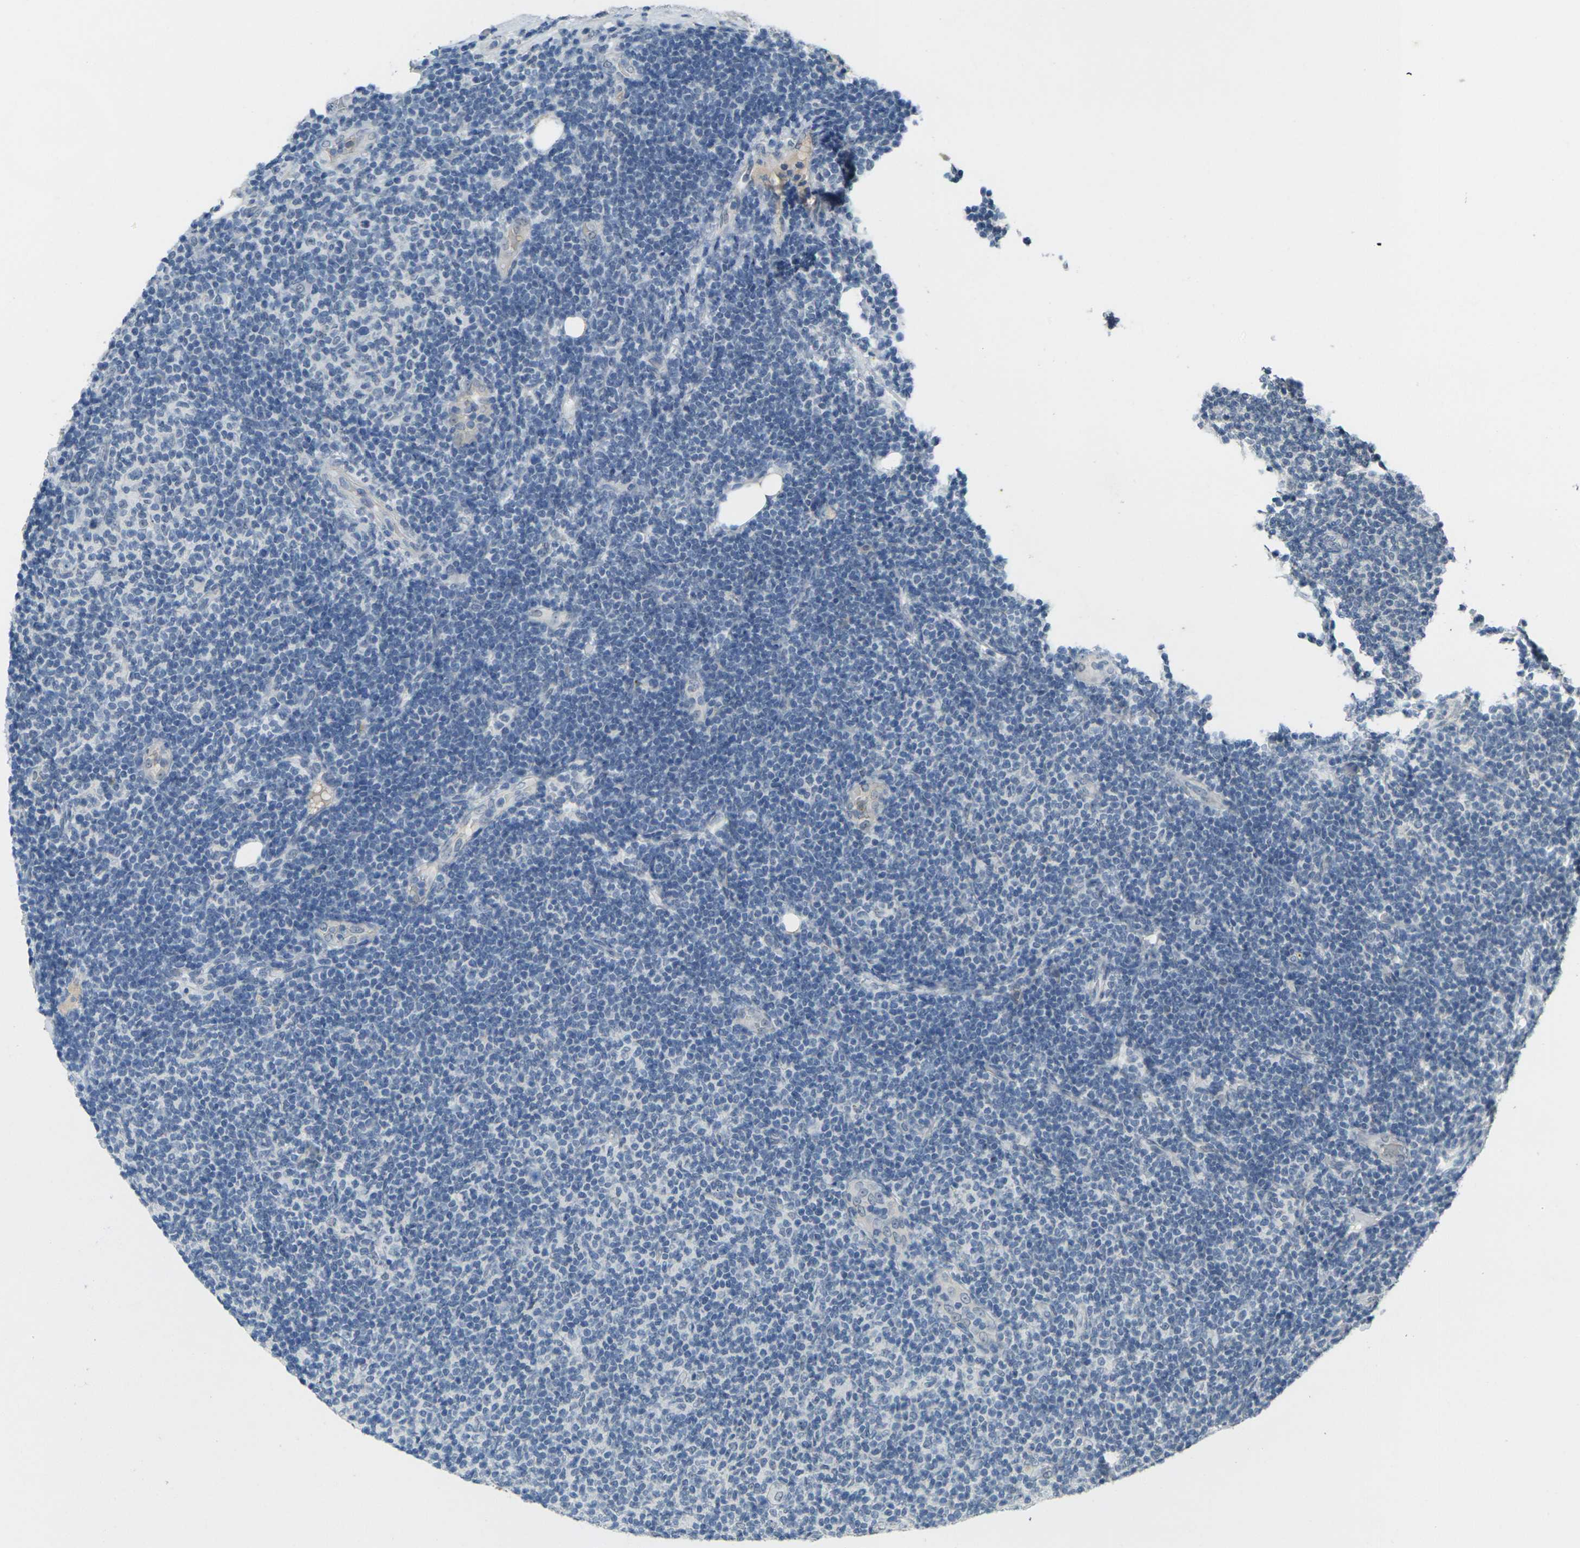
{"staining": {"intensity": "negative", "quantity": "none", "location": "none"}, "tissue": "lymphoma", "cell_type": "Tumor cells", "image_type": "cancer", "snomed": [{"axis": "morphology", "description": "Malignant lymphoma, non-Hodgkin's type, Low grade"}, {"axis": "topography", "description": "Lymph node"}], "caption": "Tumor cells show no significant protein staining in lymphoma.", "gene": "SPTBN2", "patient": {"sex": "male", "age": 83}}